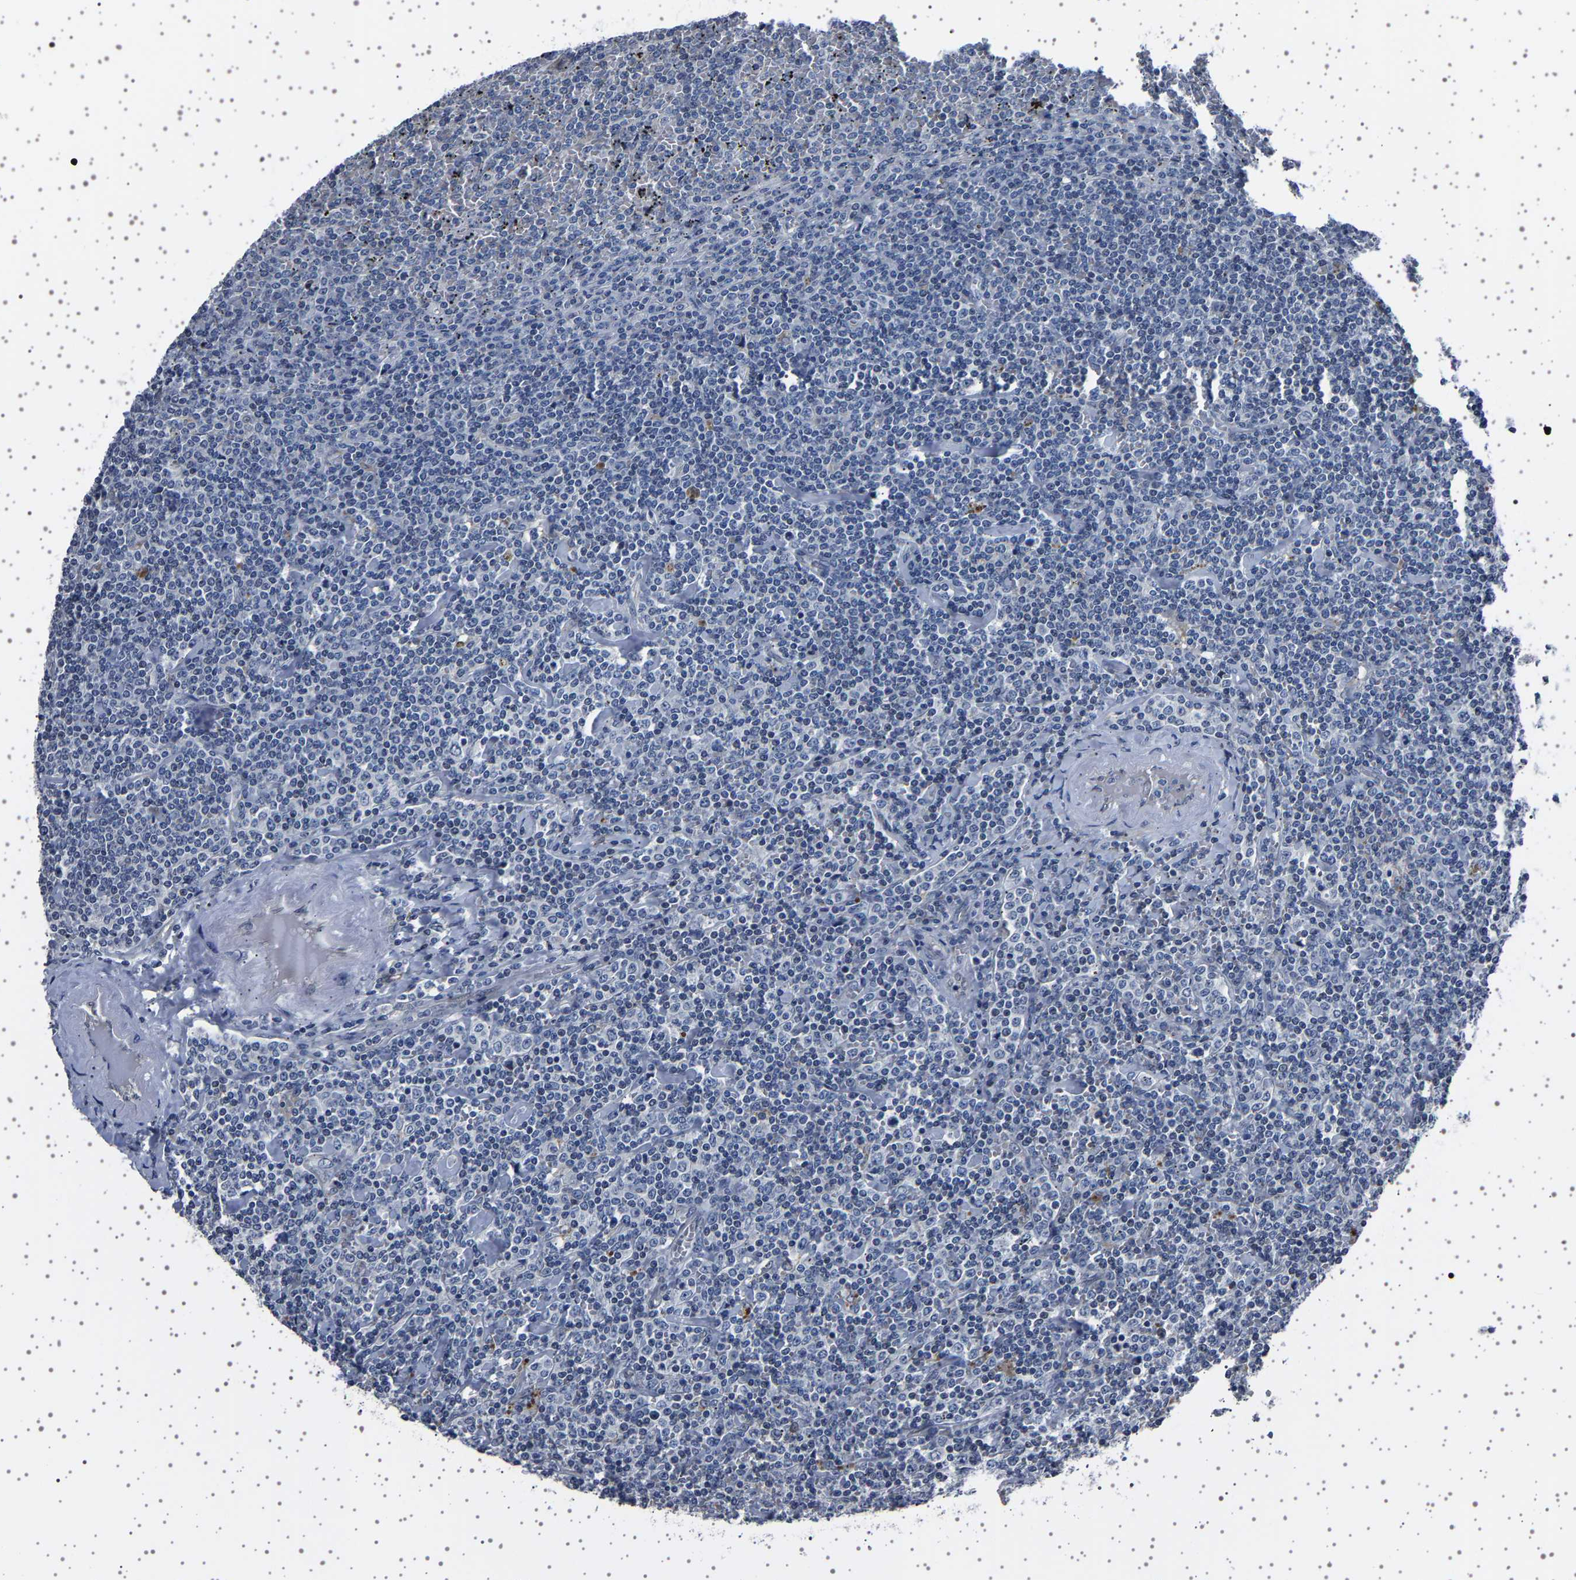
{"staining": {"intensity": "negative", "quantity": "none", "location": "none"}, "tissue": "lymphoma", "cell_type": "Tumor cells", "image_type": "cancer", "snomed": [{"axis": "morphology", "description": "Malignant lymphoma, non-Hodgkin's type, Low grade"}, {"axis": "topography", "description": "Spleen"}], "caption": "Image shows no protein positivity in tumor cells of malignant lymphoma, non-Hodgkin's type (low-grade) tissue.", "gene": "IL10RB", "patient": {"sex": "female", "age": 19}}